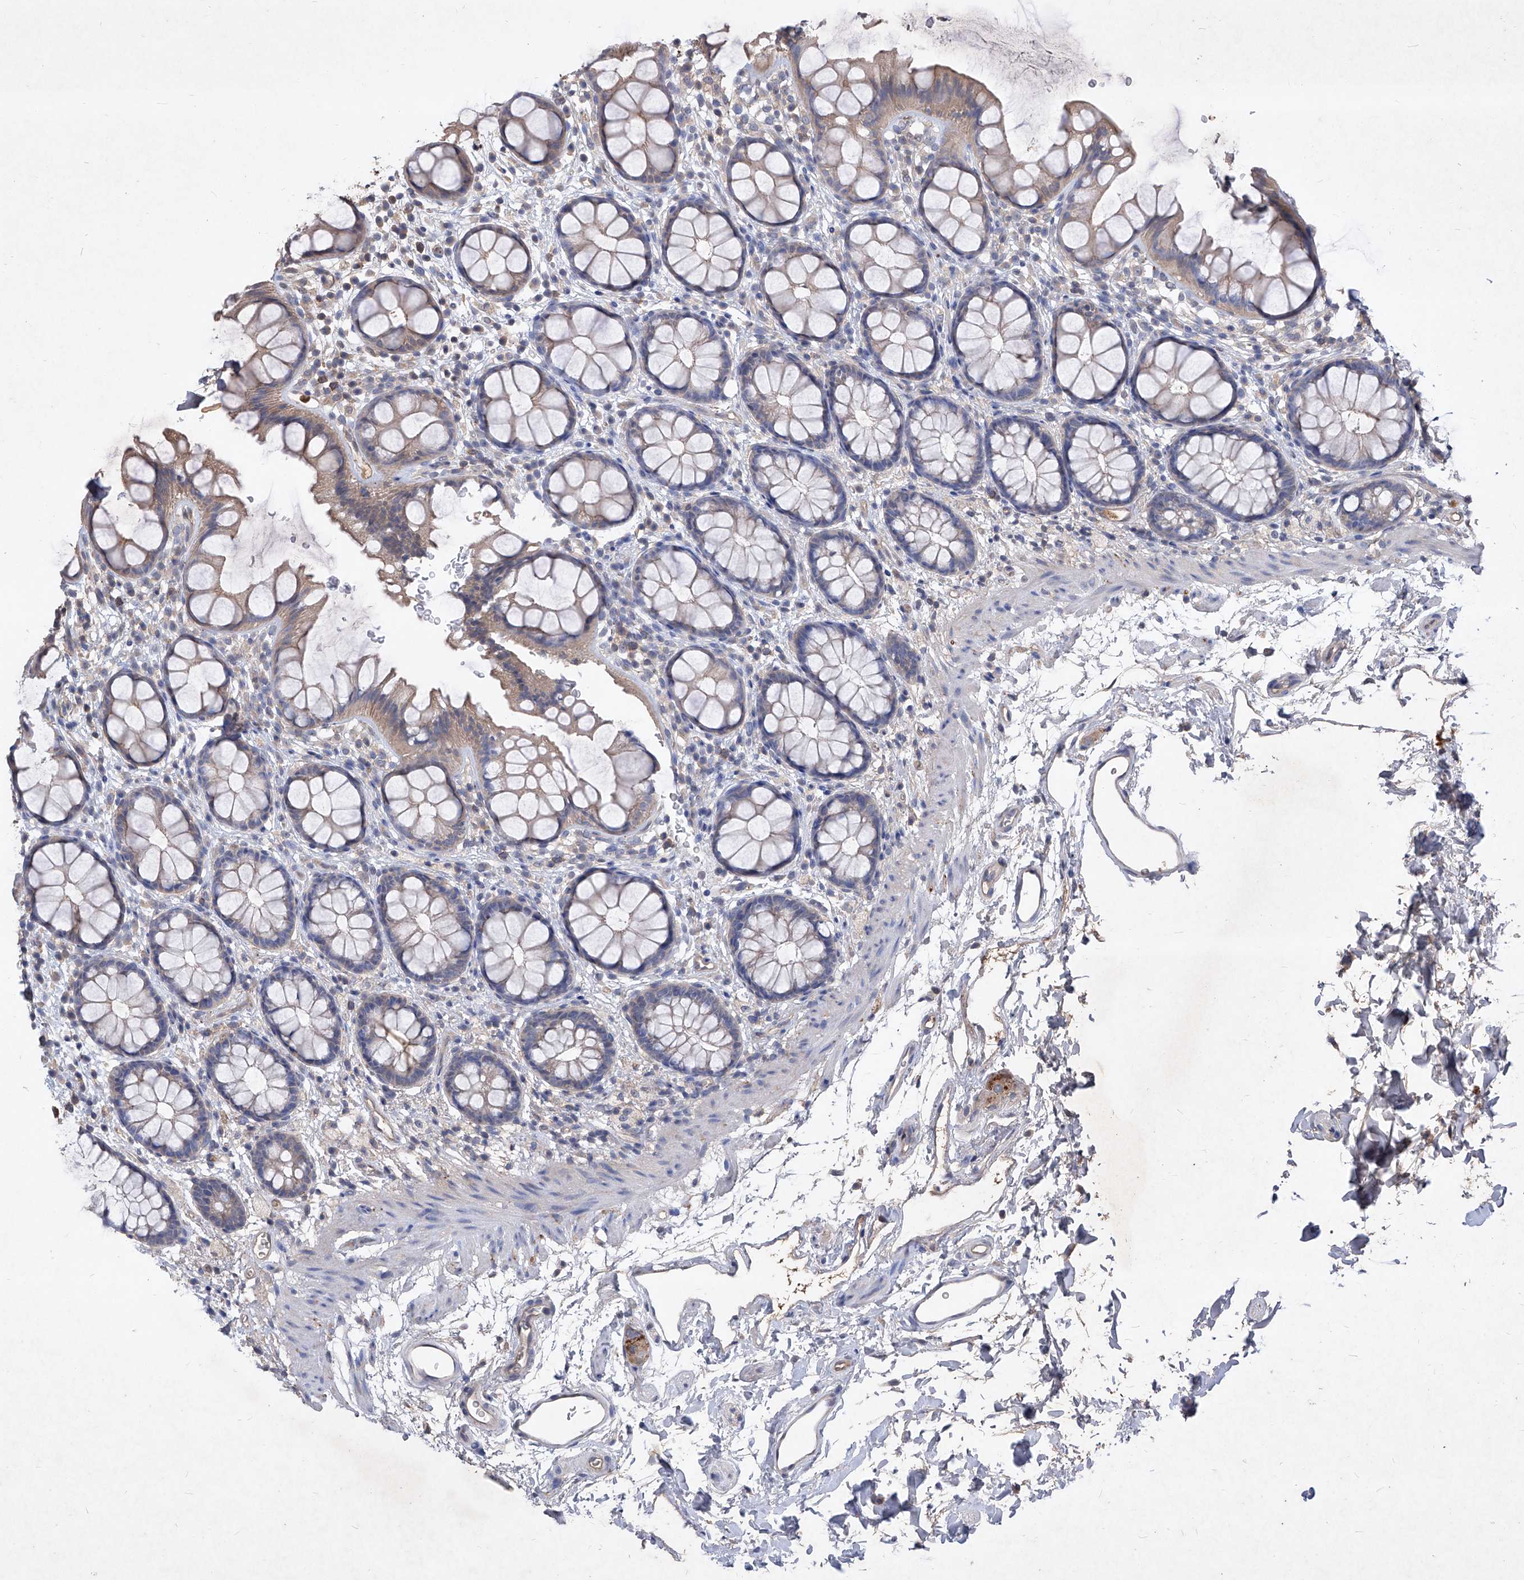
{"staining": {"intensity": "weak", "quantity": "<25%", "location": "cytoplasmic/membranous"}, "tissue": "rectum", "cell_type": "Glandular cells", "image_type": "normal", "snomed": [{"axis": "morphology", "description": "Normal tissue, NOS"}, {"axis": "topography", "description": "Rectum"}], "caption": "Immunohistochemistry (IHC) of benign rectum exhibits no expression in glandular cells.", "gene": "SYNGR1", "patient": {"sex": "female", "age": 65}}